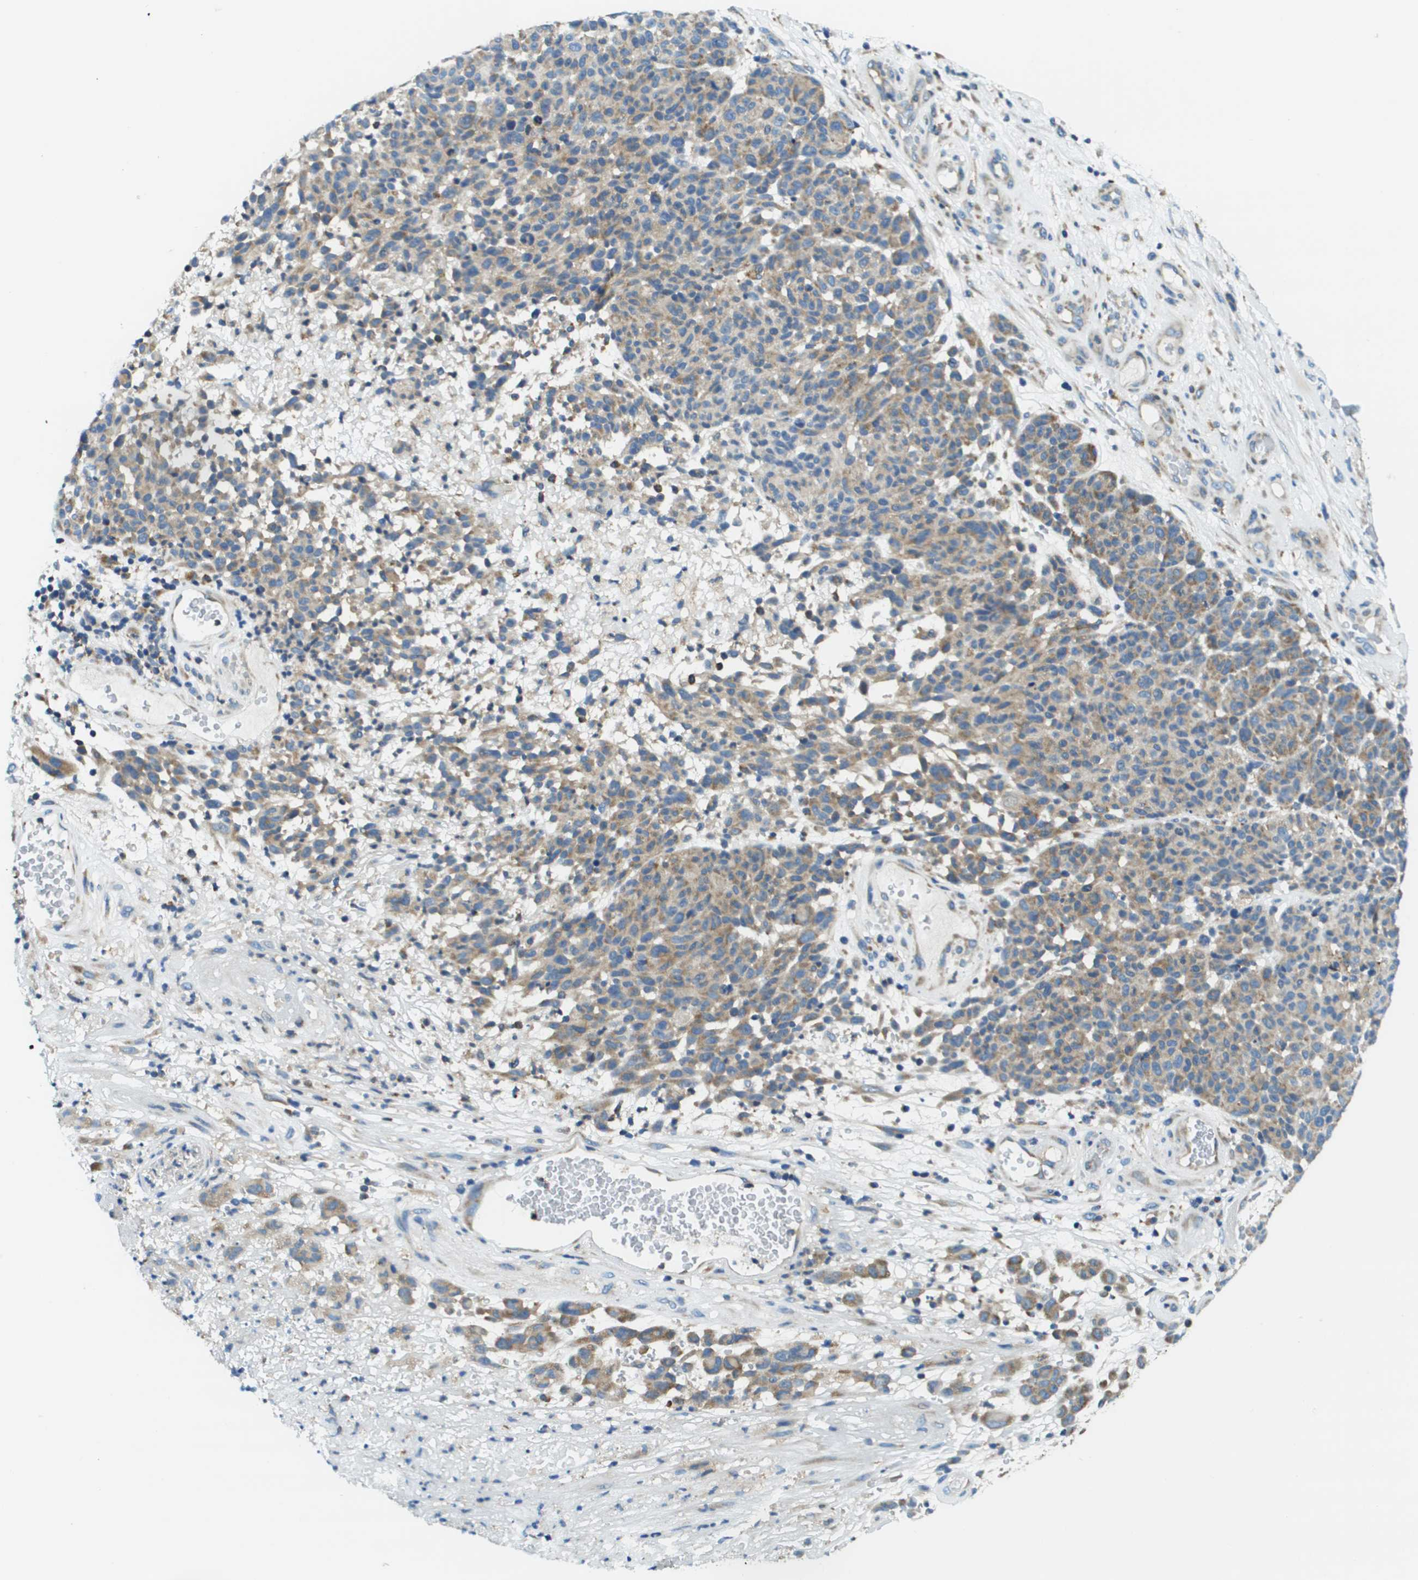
{"staining": {"intensity": "weak", "quantity": "25%-75%", "location": "cytoplasmic/membranous"}, "tissue": "melanoma", "cell_type": "Tumor cells", "image_type": "cancer", "snomed": [{"axis": "morphology", "description": "Malignant melanoma, NOS"}, {"axis": "topography", "description": "Skin"}], "caption": "Melanoma stained with a protein marker demonstrates weak staining in tumor cells.", "gene": "CNPY3", "patient": {"sex": "male", "age": 59}}